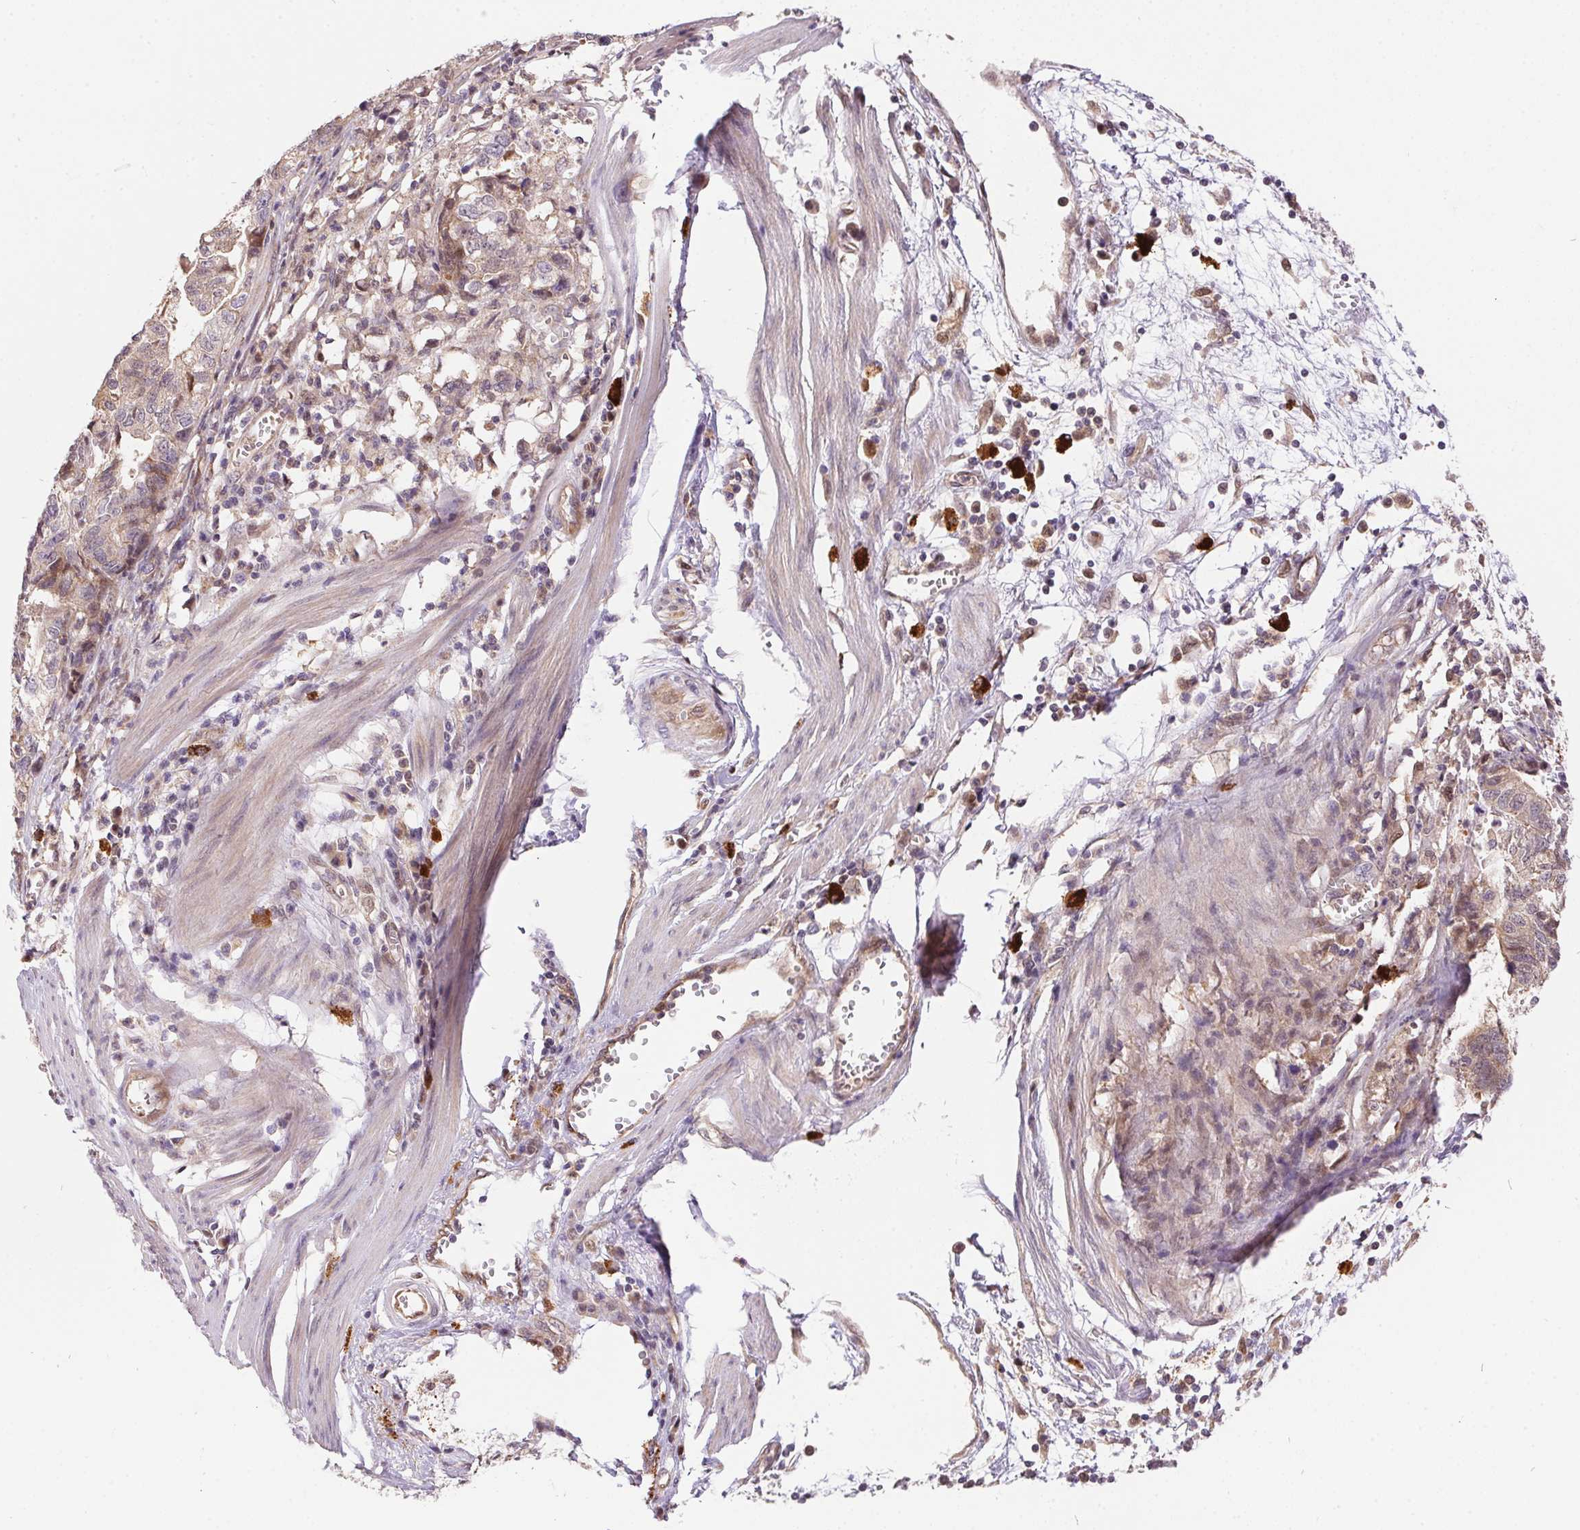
{"staining": {"intensity": "negative", "quantity": "none", "location": "none"}, "tissue": "stomach cancer", "cell_type": "Tumor cells", "image_type": "cancer", "snomed": [{"axis": "morphology", "description": "Adenocarcinoma, NOS"}, {"axis": "topography", "description": "Stomach, upper"}], "caption": "The image displays no significant positivity in tumor cells of stomach cancer. (DAB IHC, high magnification).", "gene": "NUDT16", "patient": {"sex": "female", "age": 67}}